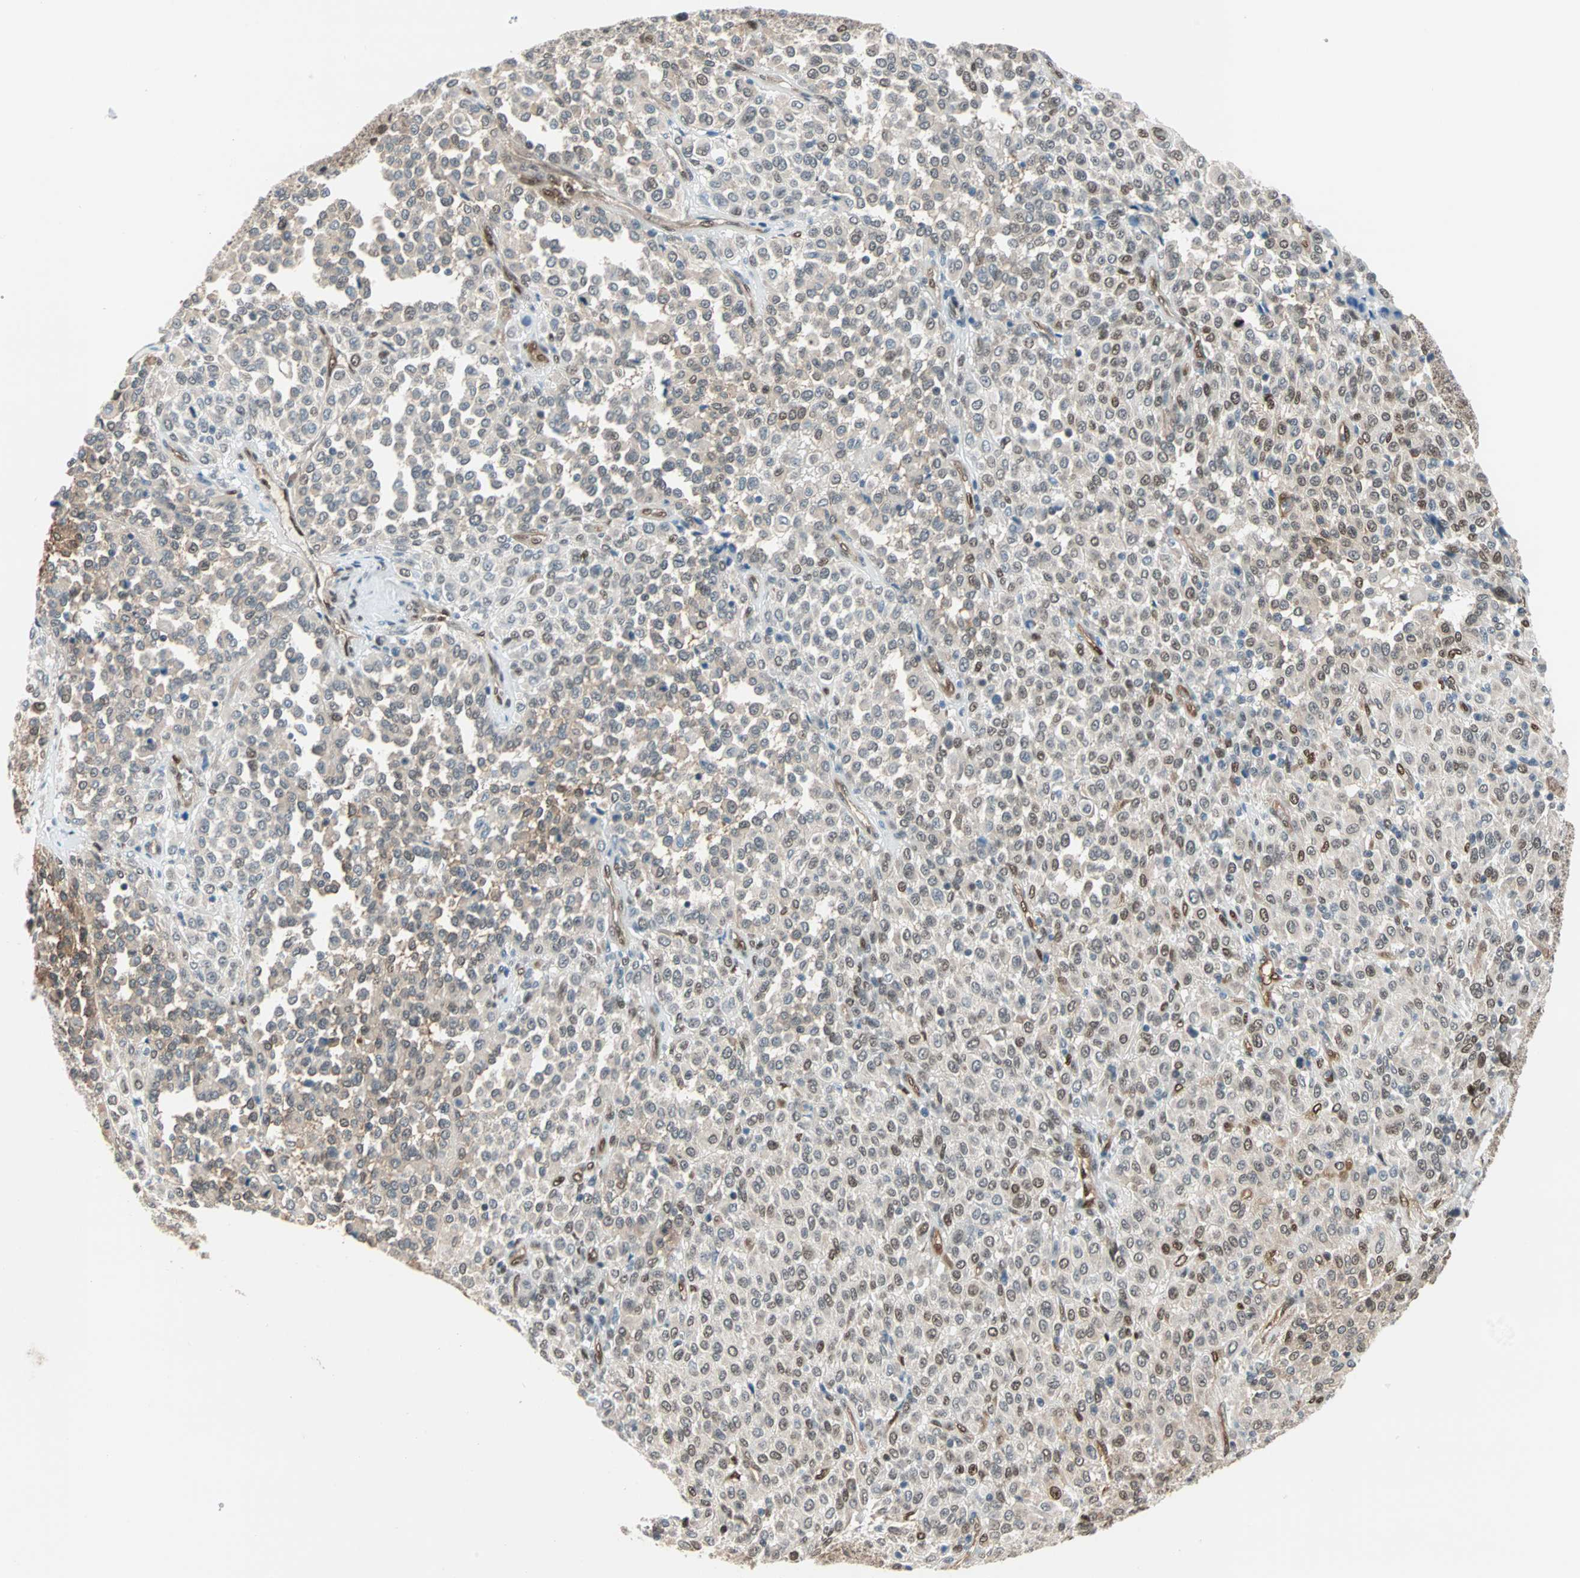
{"staining": {"intensity": "weak", "quantity": ">75%", "location": "cytoplasmic/membranous,nuclear"}, "tissue": "melanoma", "cell_type": "Tumor cells", "image_type": "cancer", "snomed": [{"axis": "morphology", "description": "Malignant melanoma, Metastatic site"}, {"axis": "topography", "description": "Pancreas"}], "caption": "High-magnification brightfield microscopy of melanoma stained with DAB (brown) and counterstained with hematoxylin (blue). tumor cells exhibit weak cytoplasmic/membranous and nuclear expression is identified in about>75% of cells.", "gene": "WWTR1", "patient": {"sex": "female", "age": 30}}